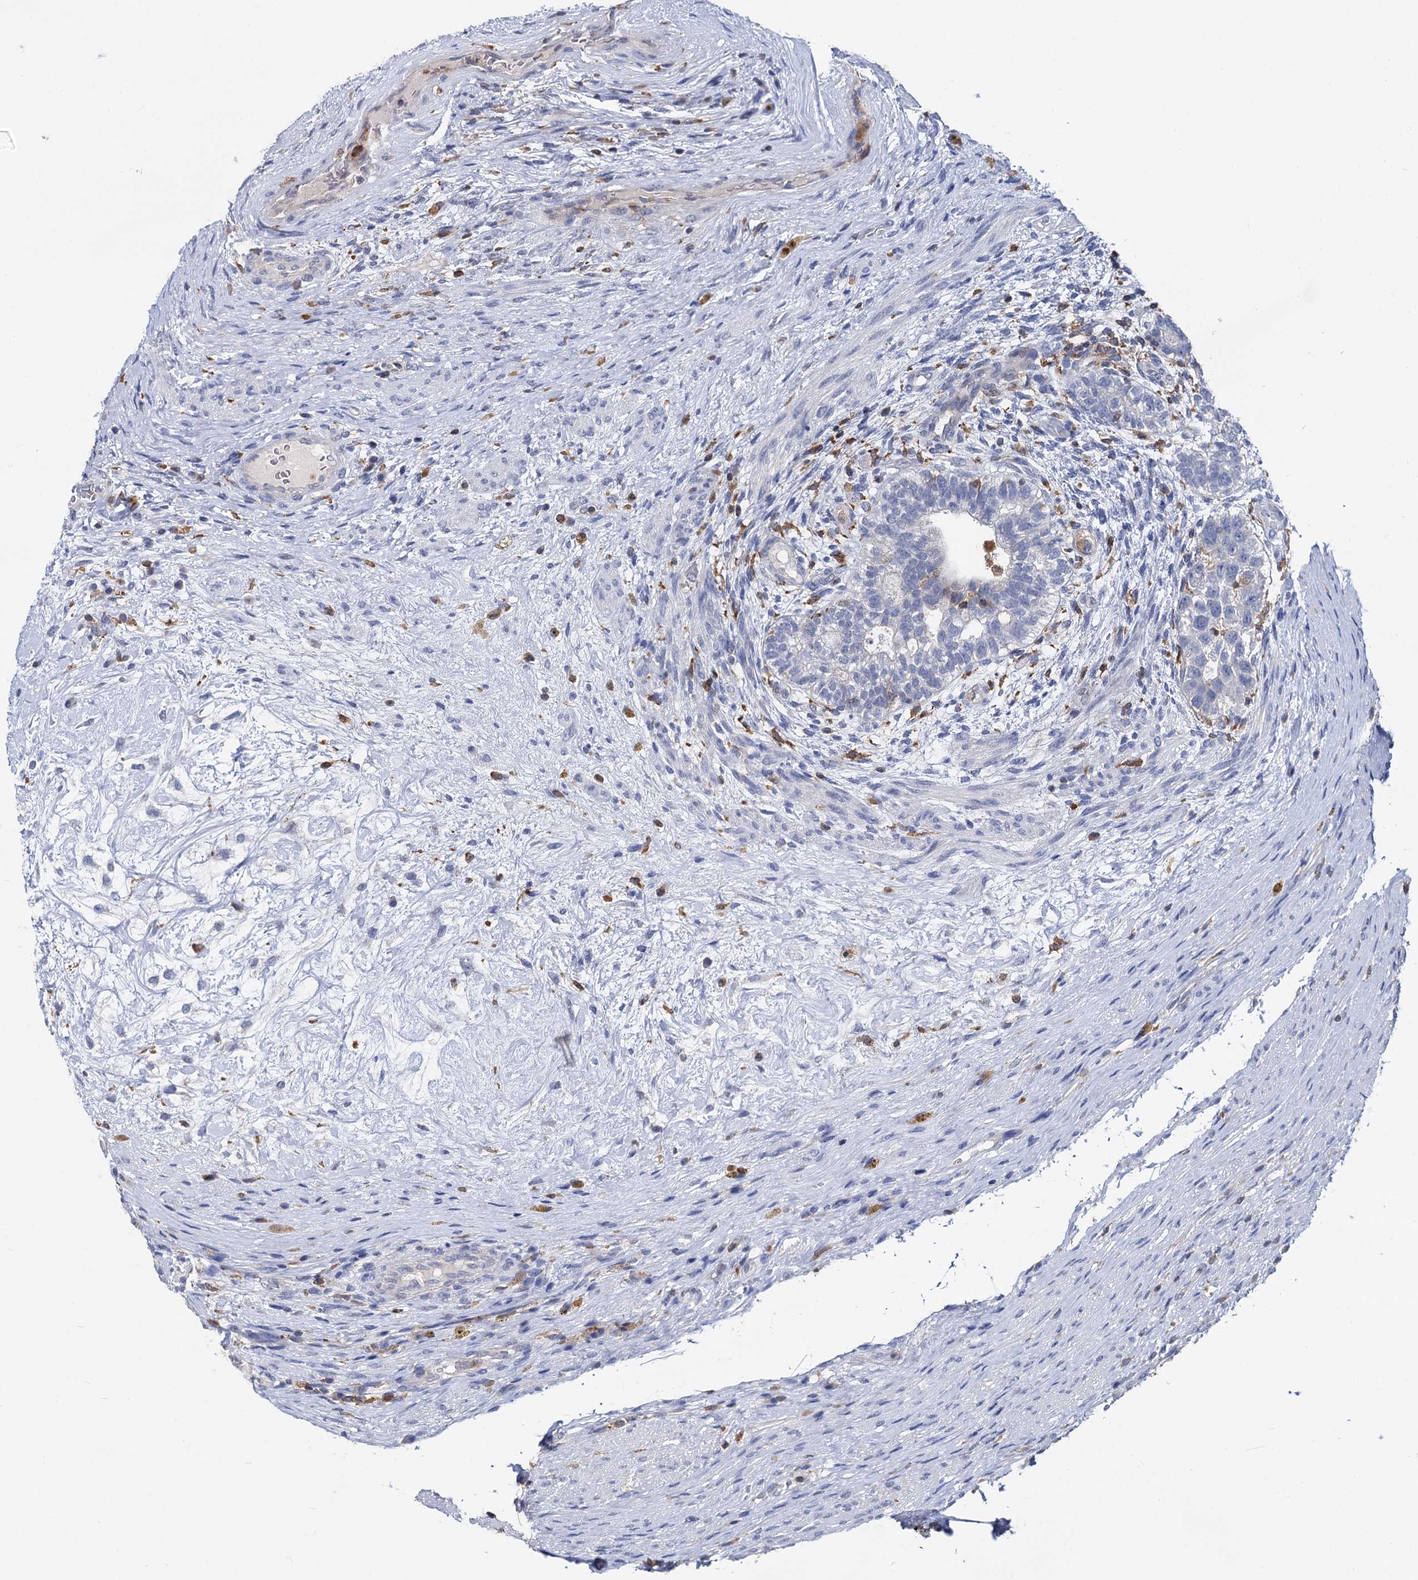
{"staining": {"intensity": "negative", "quantity": "none", "location": "none"}, "tissue": "testis cancer", "cell_type": "Tumor cells", "image_type": "cancer", "snomed": [{"axis": "morphology", "description": "Carcinoma, Embryonal, NOS"}, {"axis": "topography", "description": "Testis"}], "caption": "Protein analysis of testis embryonal carcinoma demonstrates no significant staining in tumor cells.", "gene": "RHOG", "patient": {"sex": "male", "age": 26}}